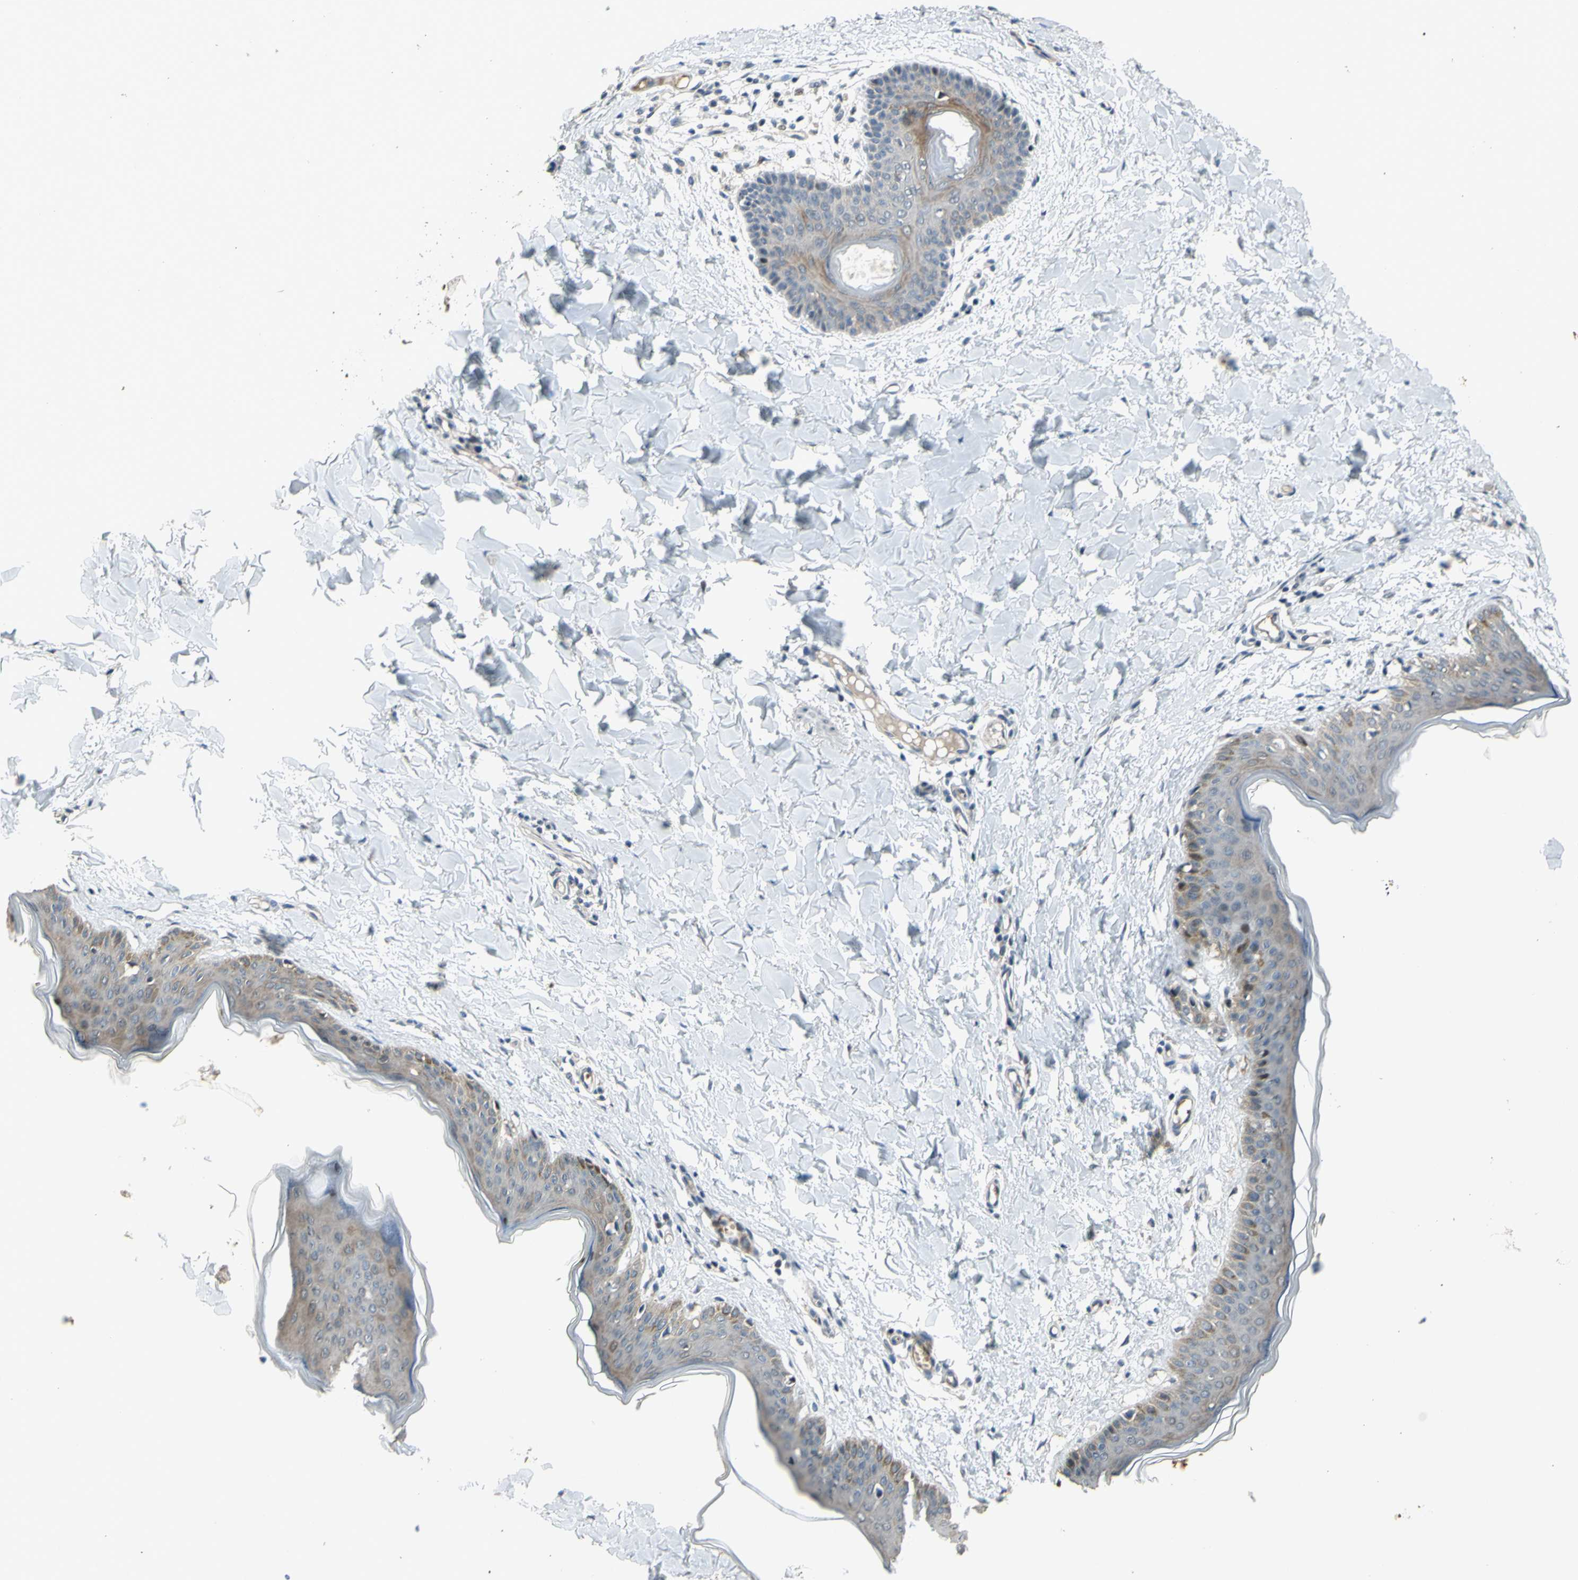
{"staining": {"intensity": "negative", "quantity": "none", "location": "none"}, "tissue": "skin", "cell_type": "Fibroblasts", "image_type": "normal", "snomed": [{"axis": "morphology", "description": "Normal tissue, NOS"}, {"axis": "topography", "description": "Skin"}], "caption": "Protein analysis of benign skin exhibits no significant staining in fibroblasts.", "gene": "ZNF184", "patient": {"sex": "female", "age": 17}}